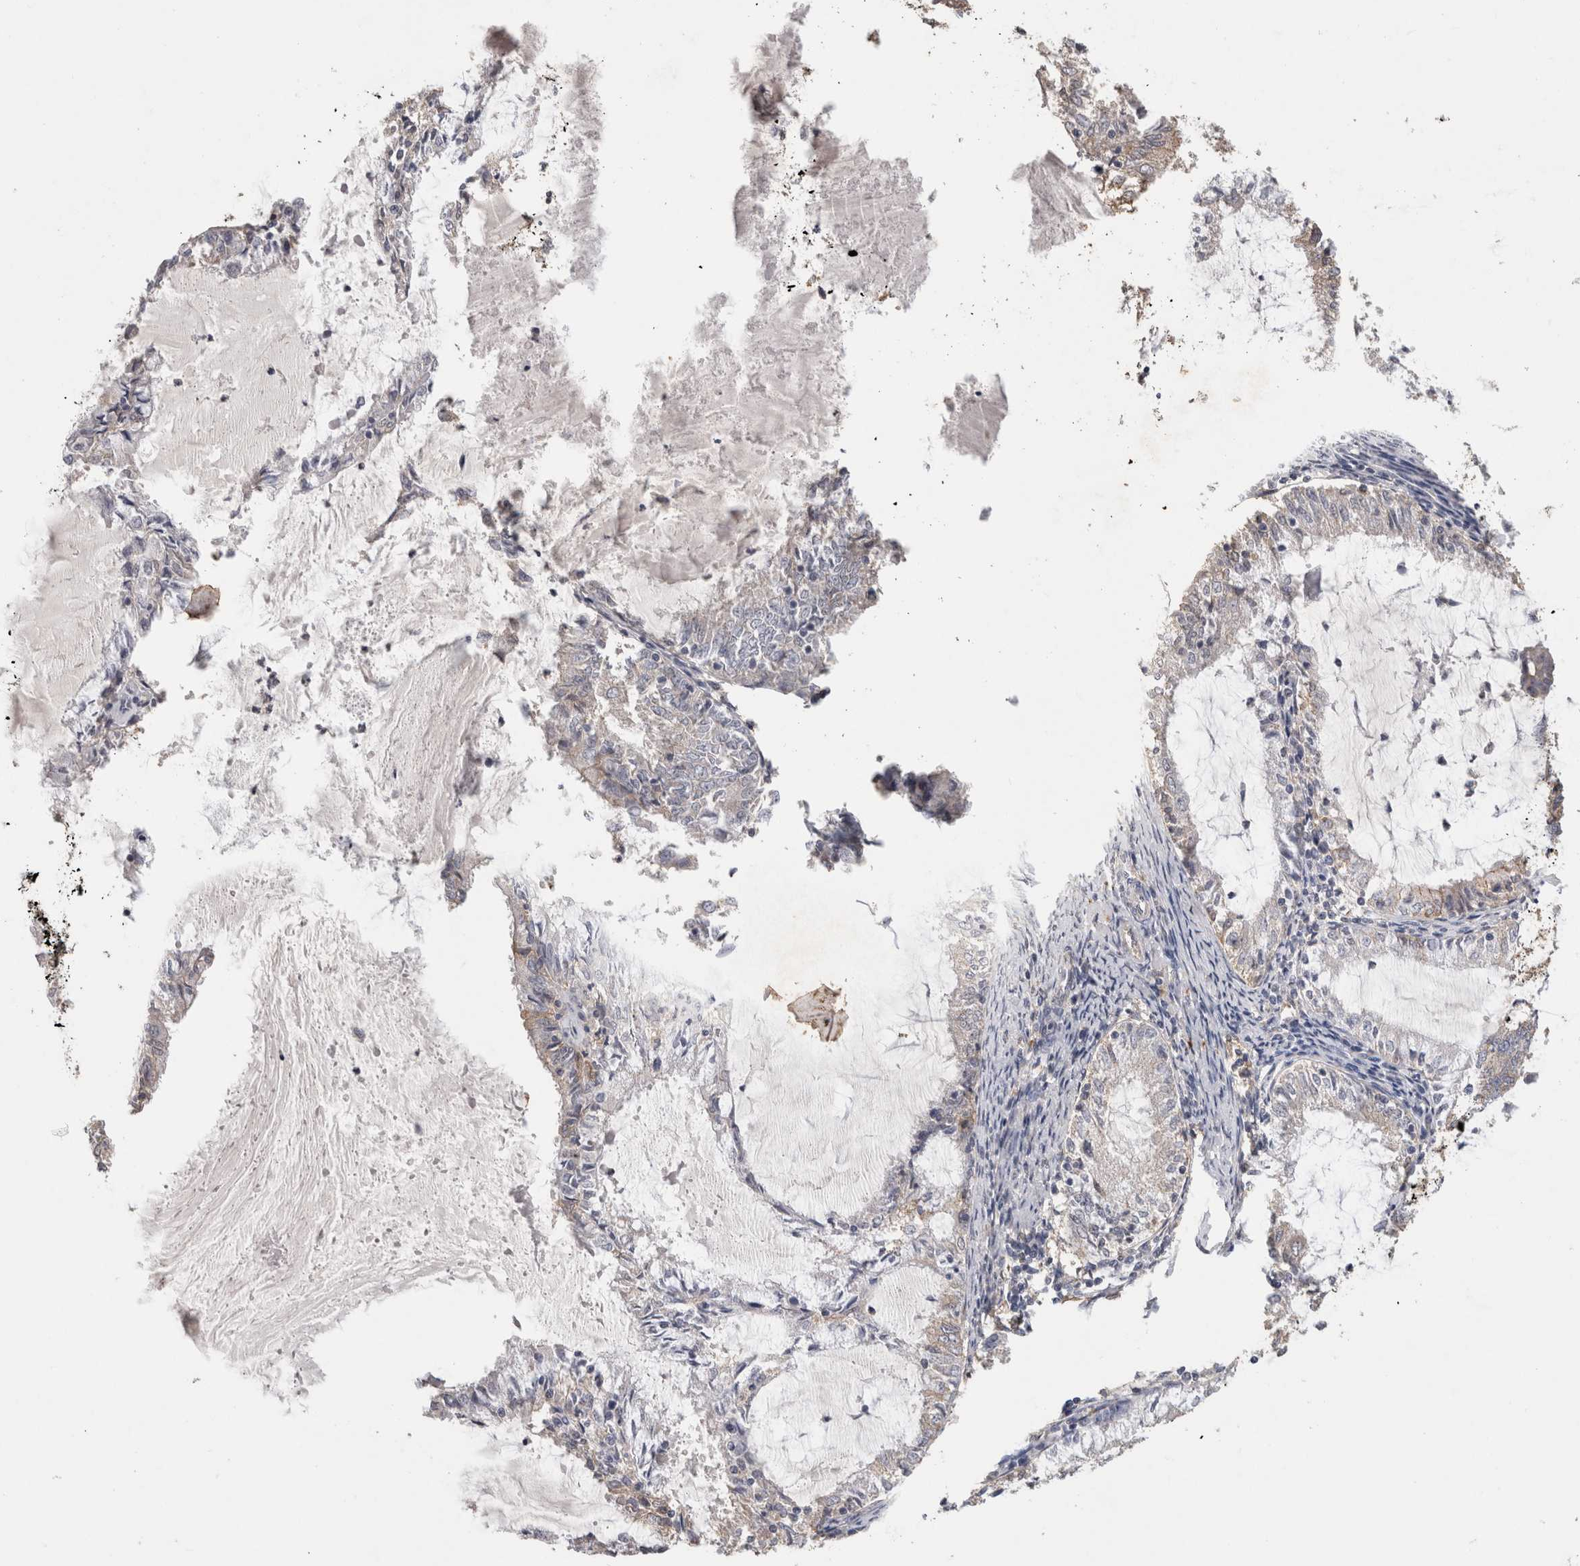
{"staining": {"intensity": "weak", "quantity": "<25%", "location": "cytoplasmic/membranous"}, "tissue": "endometrial cancer", "cell_type": "Tumor cells", "image_type": "cancer", "snomed": [{"axis": "morphology", "description": "Adenocarcinoma, NOS"}, {"axis": "topography", "description": "Endometrium"}], "caption": "Immunohistochemistry photomicrograph of human endometrial adenocarcinoma stained for a protein (brown), which demonstrates no staining in tumor cells.", "gene": "CNTFR", "patient": {"sex": "female", "age": 57}}